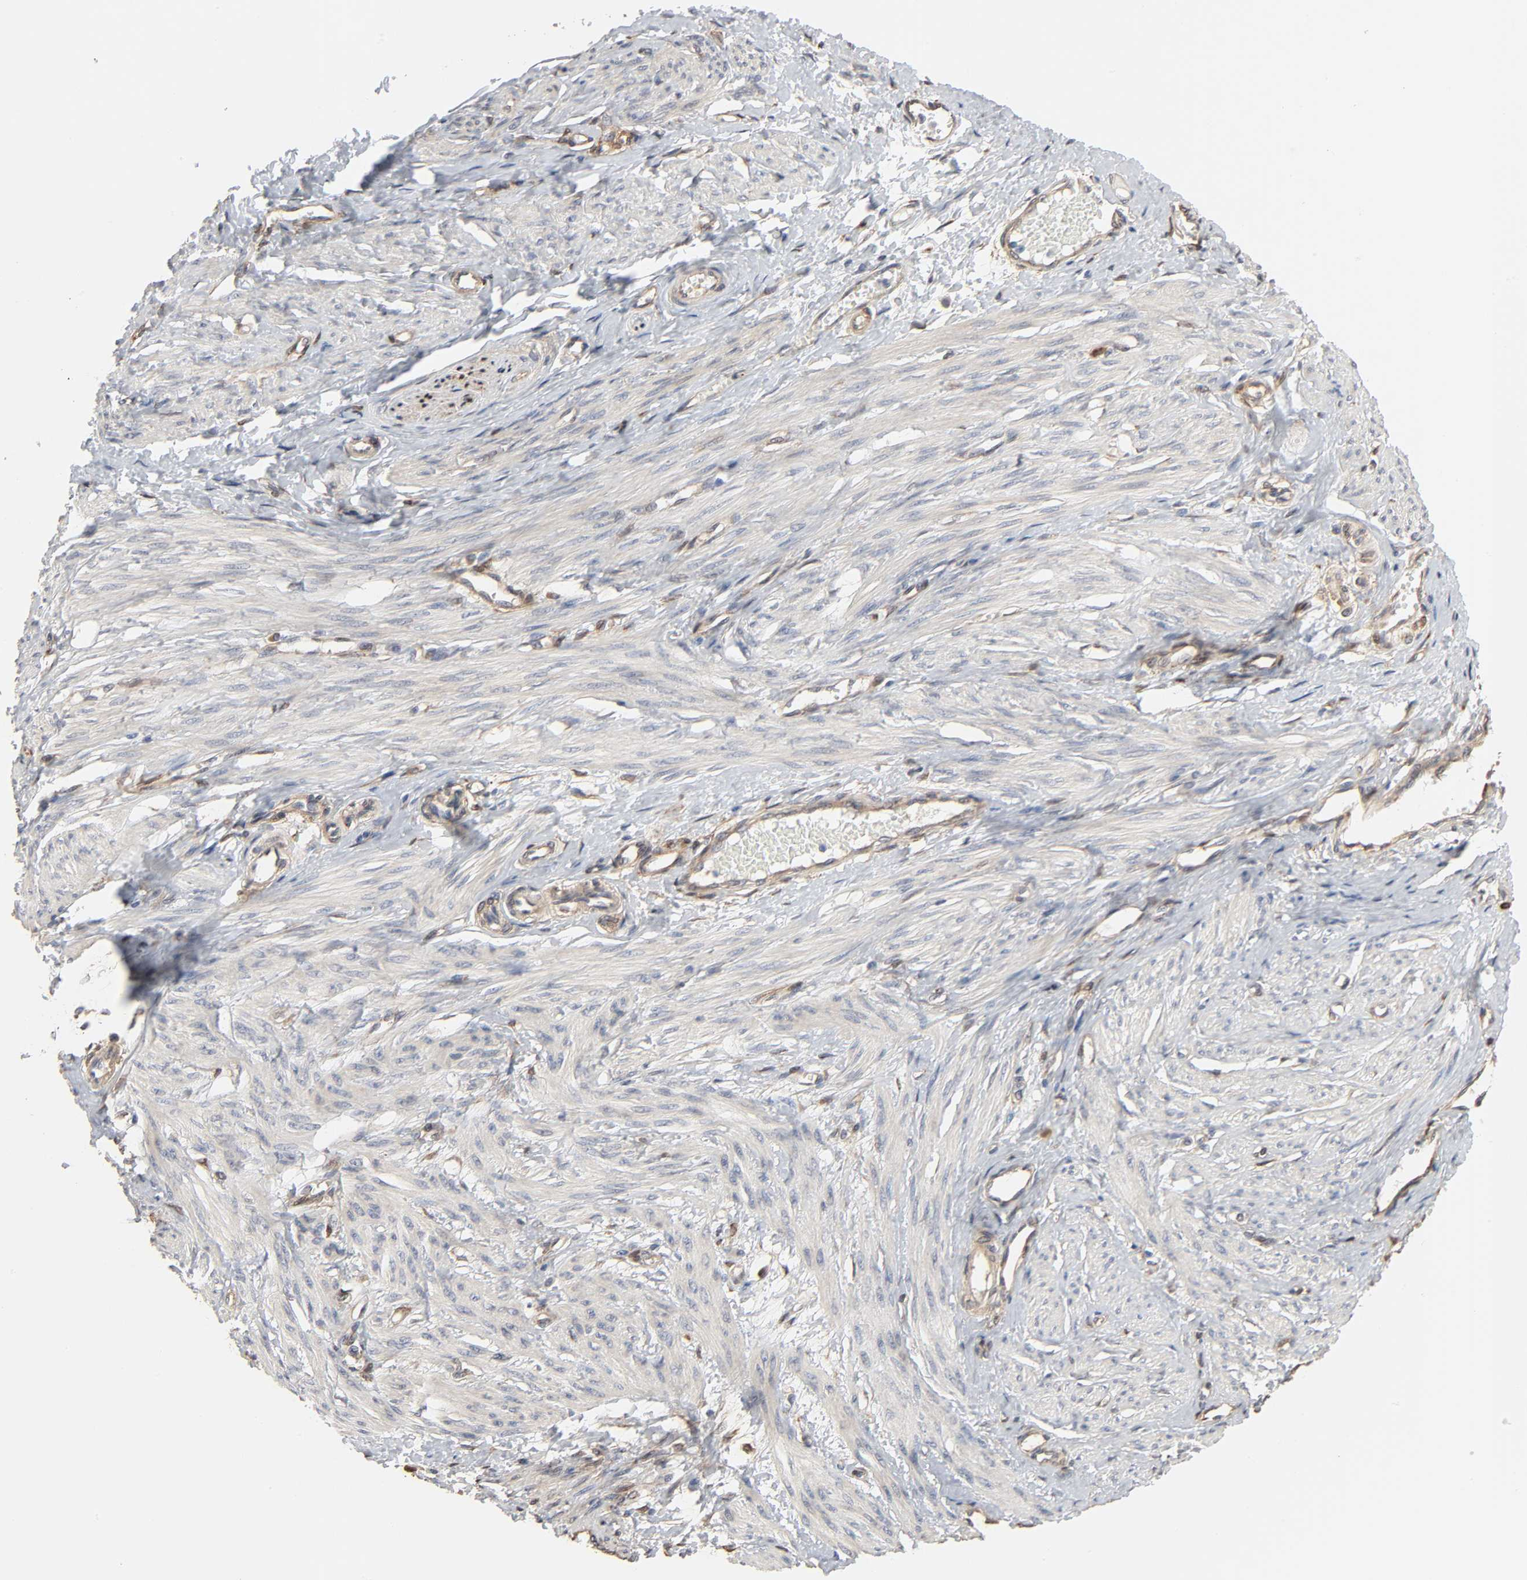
{"staining": {"intensity": "negative", "quantity": "none", "location": "none"}, "tissue": "smooth muscle", "cell_type": "Smooth muscle cells", "image_type": "normal", "snomed": [{"axis": "morphology", "description": "Normal tissue, NOS"}, {"axis": "topography", "description": "Smooth muscle"}, {"axis": "topography", "description": "Uterus"}], "caption": "Immunohistochemistry (IHC) of normal human smooth muscle reveals no expression in smooth muscle cells. The staining is performed using DAB brown chromogen with nuclei counter-stained in using hematoxylin.", "gene": "NDRG2", "patient": {"sex": "female", "age": 39}}